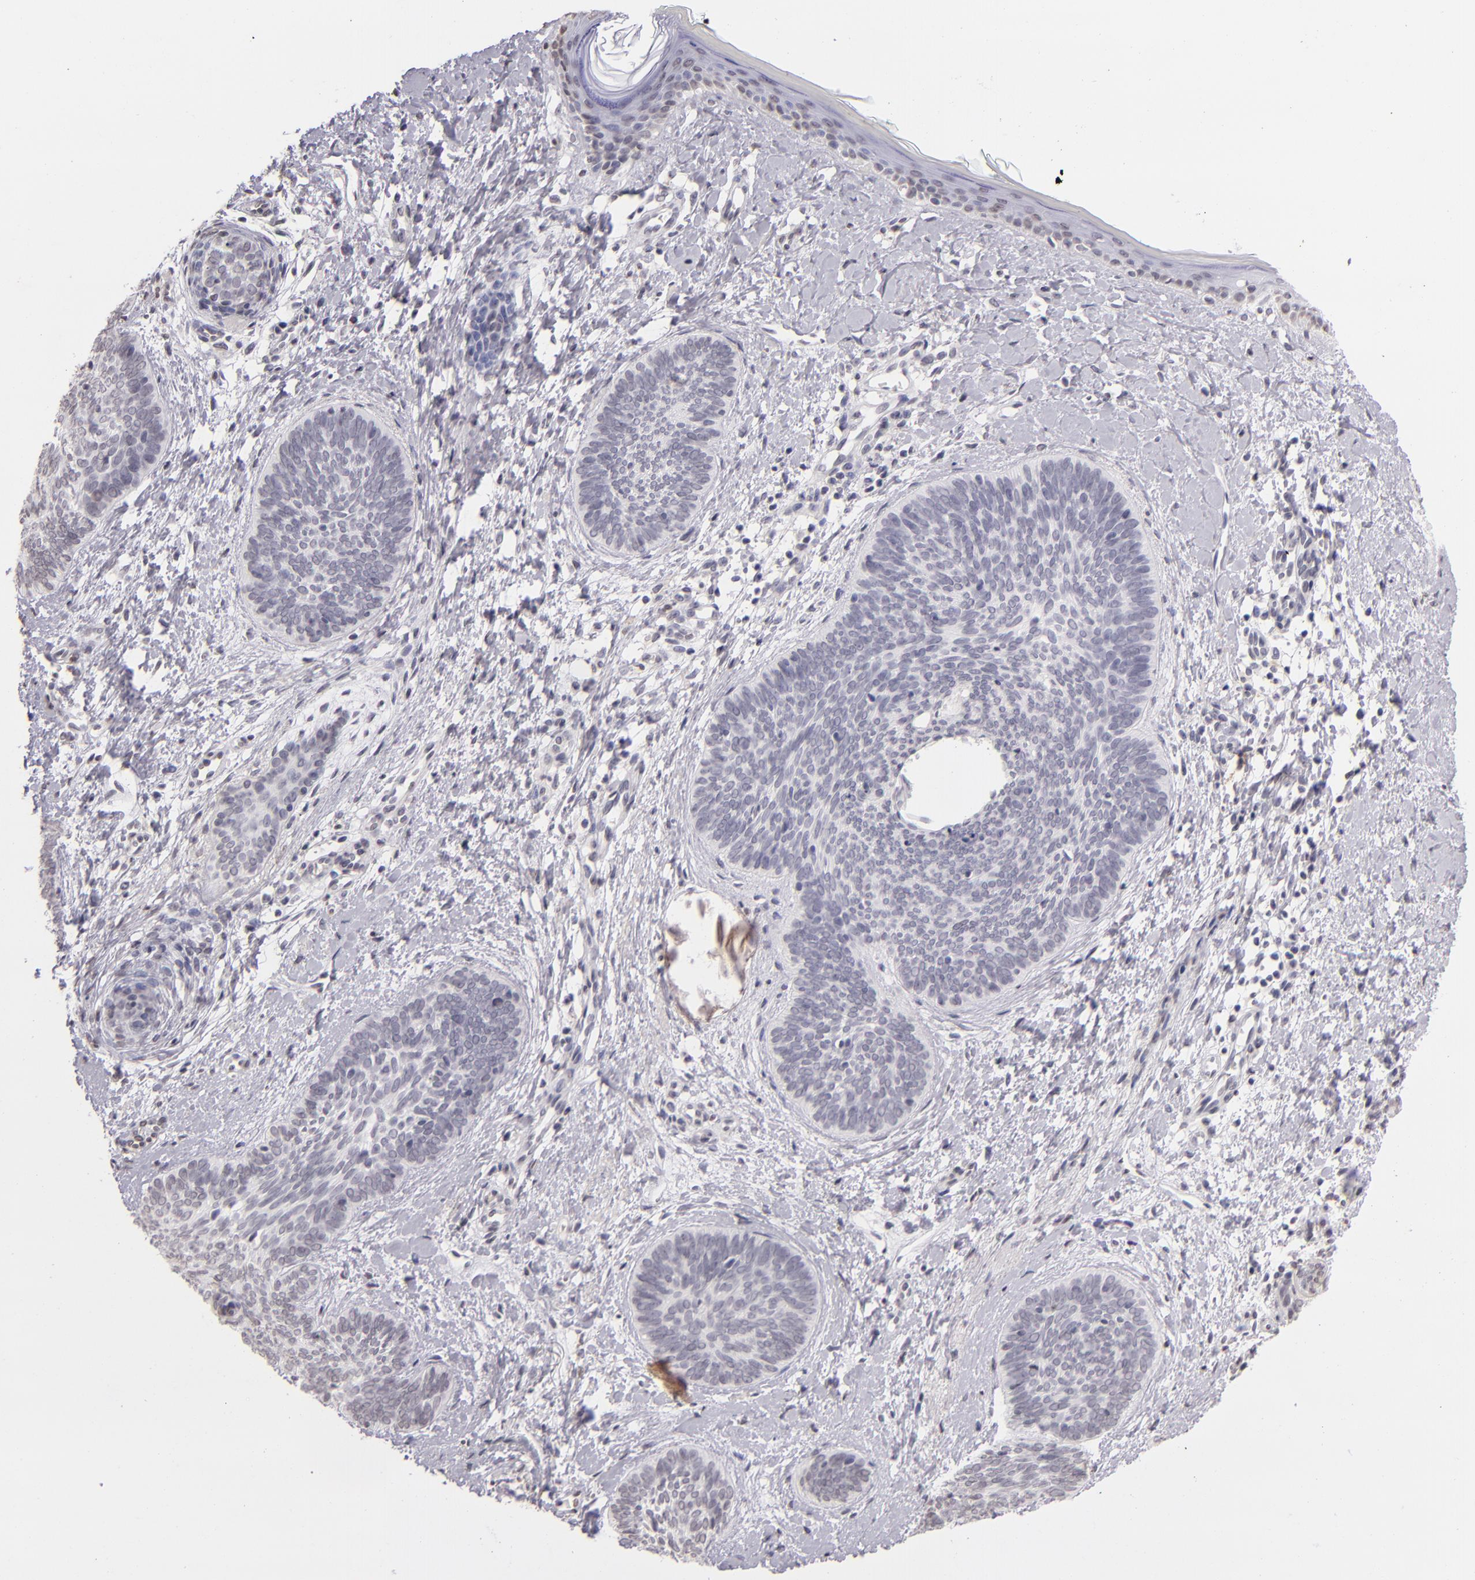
{"staining": {"intensity": "negative", "quantity": "none", "location": "none"}, "tissue": "skin cancer", "cell_type": "Tumor cells", "image_type": "cancer", "snomed": [{"axis": "morphology", "description": "Basal cell carcinoma"}, {"axis": "topography", "description": "Skin"}], "caption": "Tumor cells are negative for brown protein staining in basal cell carcinoma (skin).", "gene": "CD40", "patient": {"sex": "female", "age": 81}}